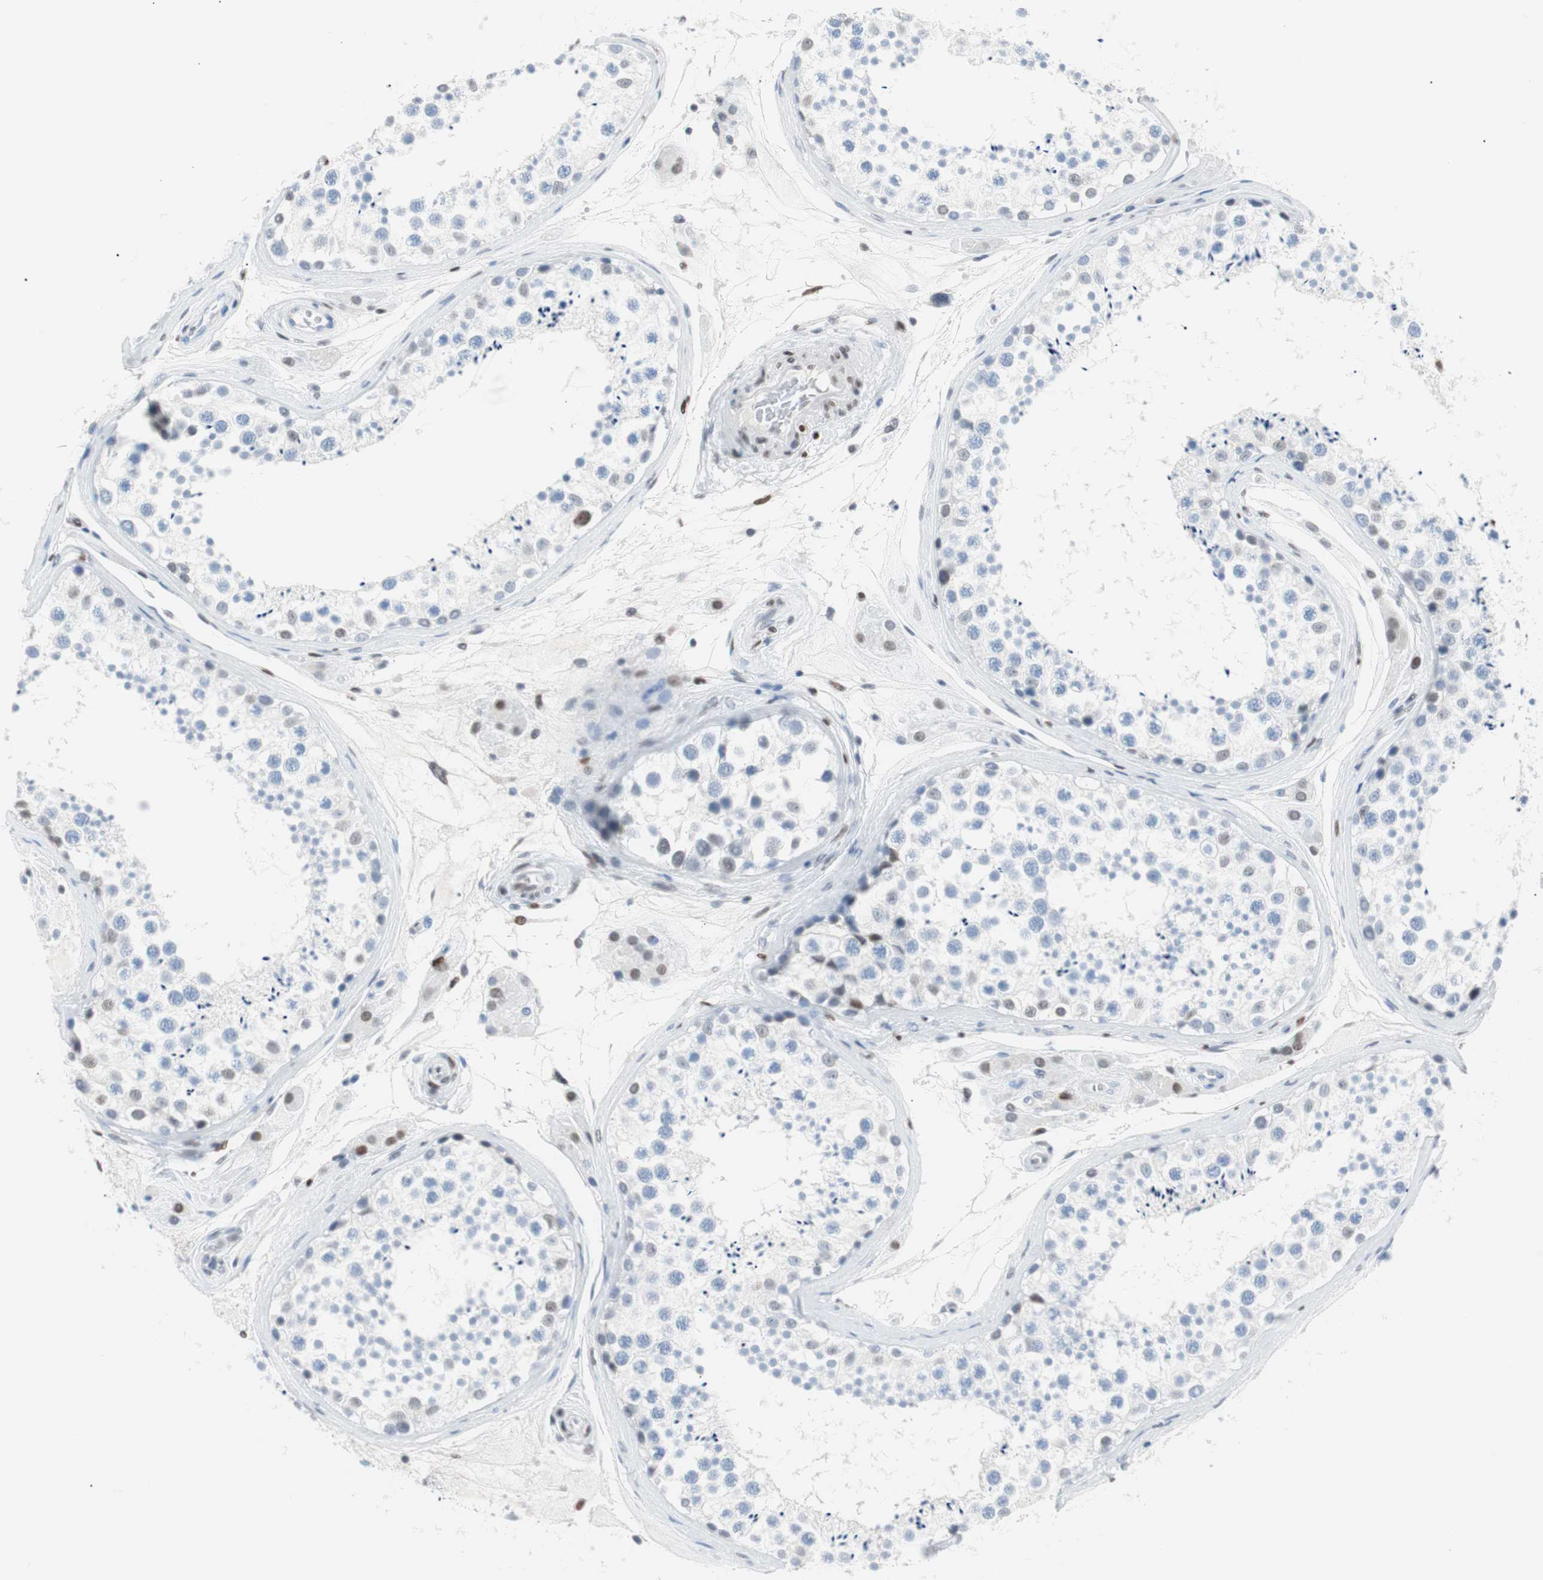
{"staining": {"intensity": "weak", "quantity": "<25%", "location": "nuclear"}, "tissue": "testis", "cell_type": "Cells in seminiferous ducts", "image_type": "normal", "snomed": [{"axis": "morphology", "description": "Normal tissue, NOS"}, {"axis": "topography", "description": "Testis"}], "caption": "Cells in seminiferous ducts show no significant staining in normal testis. The staining was performed using DAB to visualize the protein expression in brown, while the nuclei were stained in blue with hematoxylin (Magnification: 20x).", "gene": "CEBPB", "patient": {"sex": "male", "age": 46}}